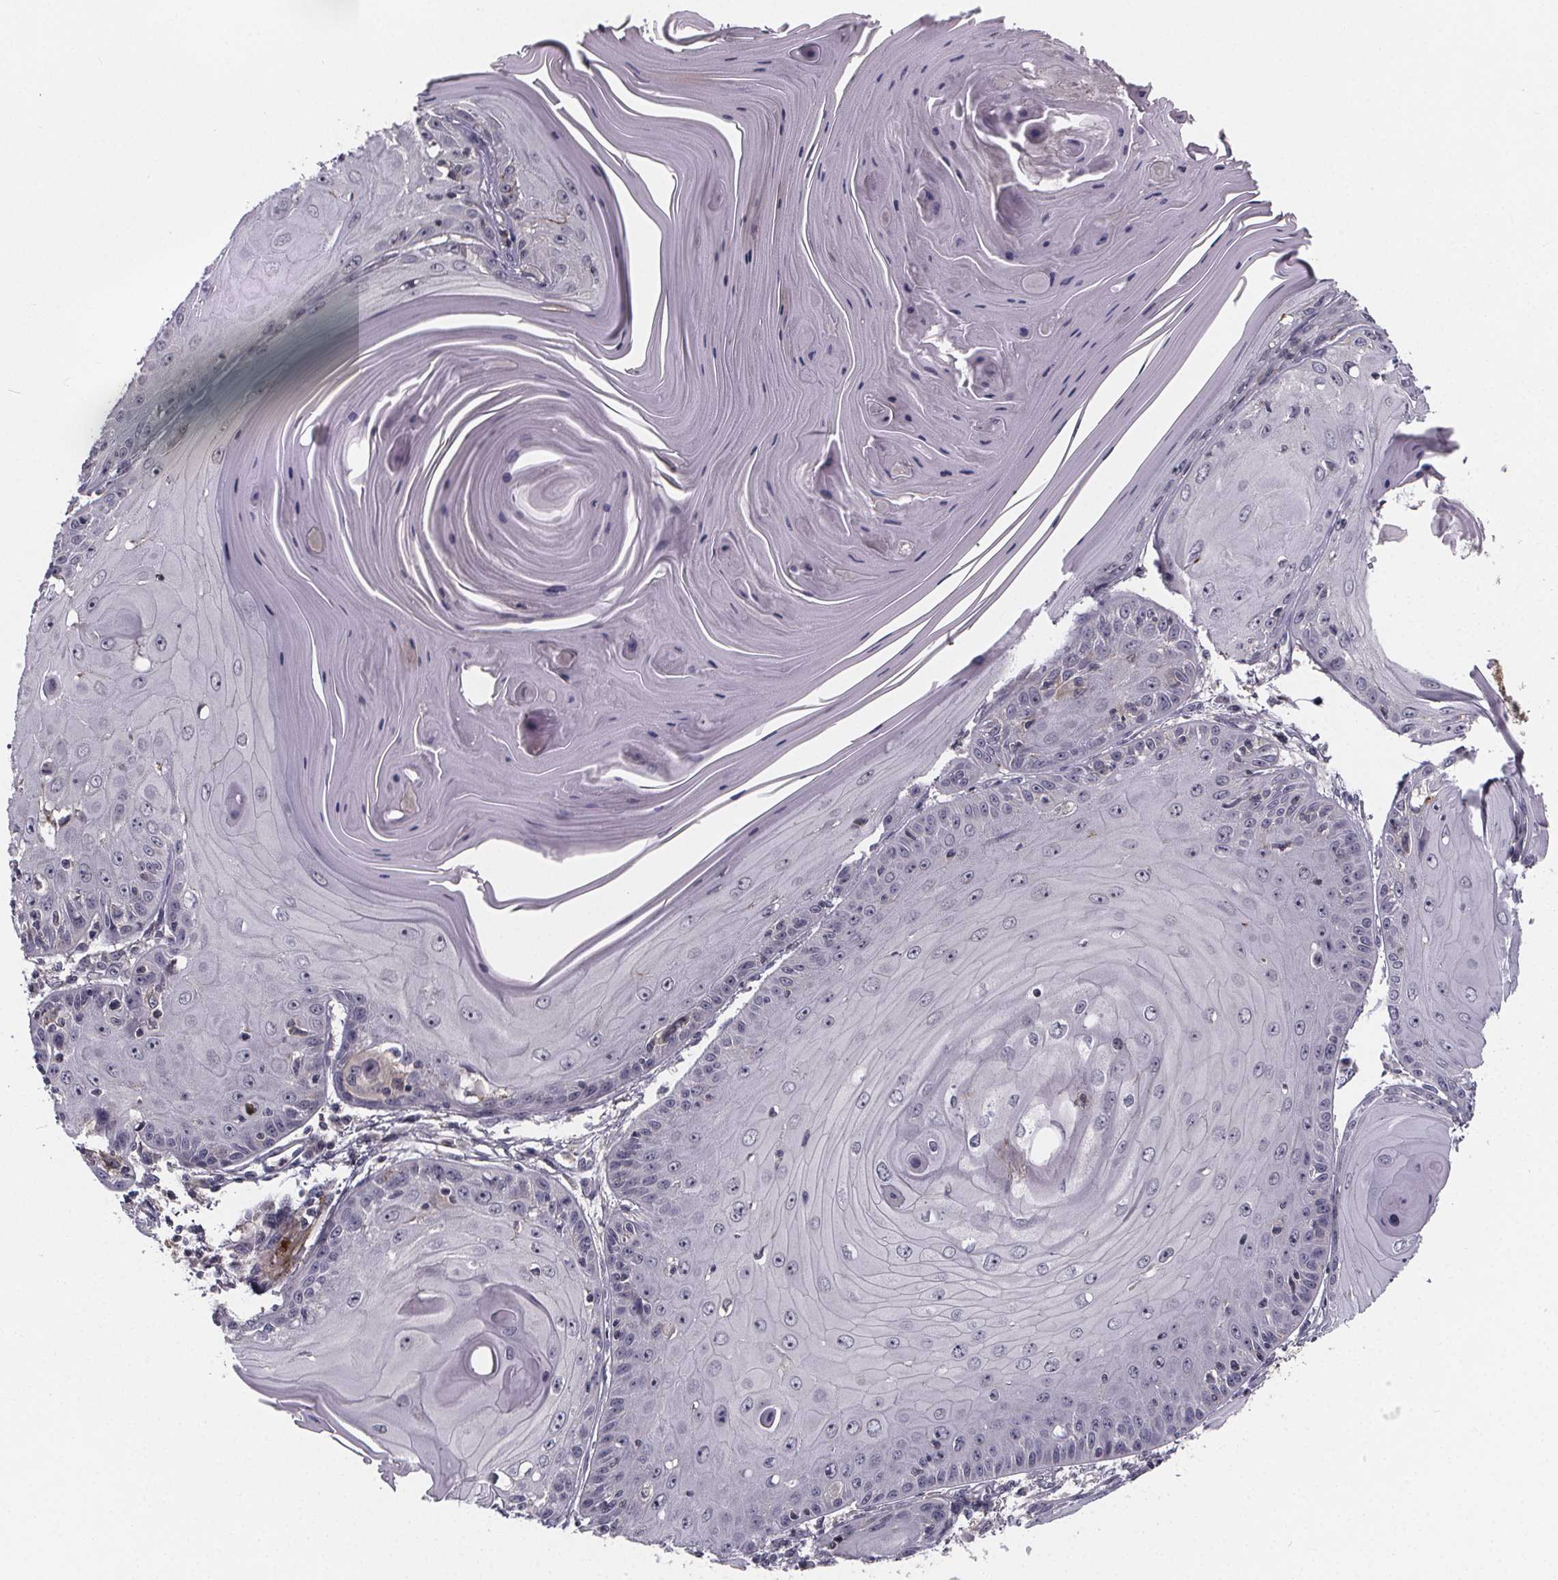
{"staining": {"intensity": "negative", "quantity": "none", "location": "none"}, "tissue": "skin cancer", "cell_type": "Tumor cells", "image_type": "cancer", "snomed": [{"axis": "morphology", "description": "Squamous cell carcinoma, NOS"}, {"axis": "topography", "description": "Skin"}, {"axis": "topography", "description": "Vulva"}], "caption": "The immunohistochemistry photomicrograph has no significant staining in tumor cells of skin squamous cell carcinoma tissue. (DAB immunohistochemistry (IHC), high magnification).", "gene": "FBXW2", "patient": {"sex": "female", "age": 85}}